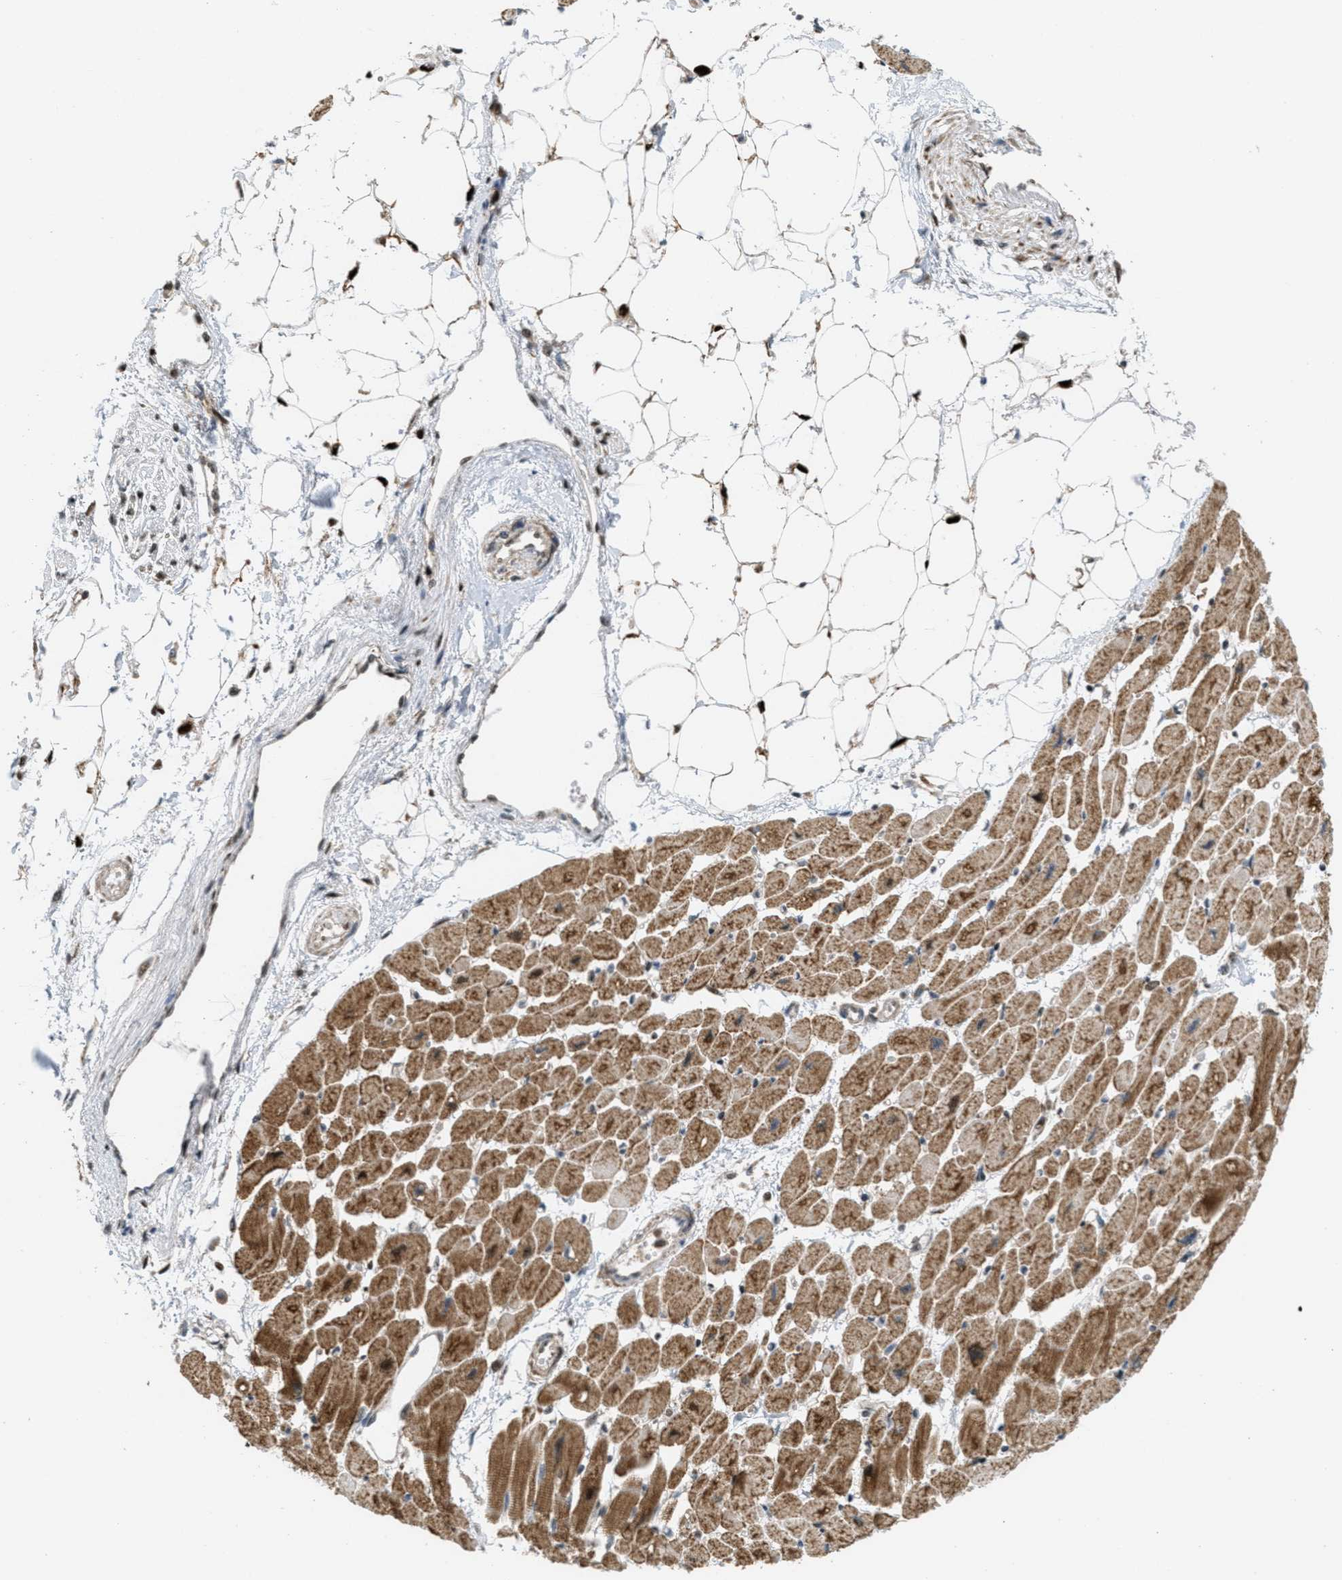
{"staining": {"intensity": "strong", "quantity": "25%-75%", "location": "cytoplasmic/membranous,nuclear"}, "tissue": "heart muscle", "cell_type": "Cardiomyocytes", "image_type": "normal", "snomed": [{"axis": "morphology", "description": "Normal tissue, NOS"}, {"axis": "topography", "description": "Heart"}], "caption": "Unremarkable heart muscle exhibits strong cytoplasmic/membranous,nuclear staining in approximately 25%-75% of cardiomyocytes.", "gene": "TLK1", "patient": {"sex": "female", "age": 54}}